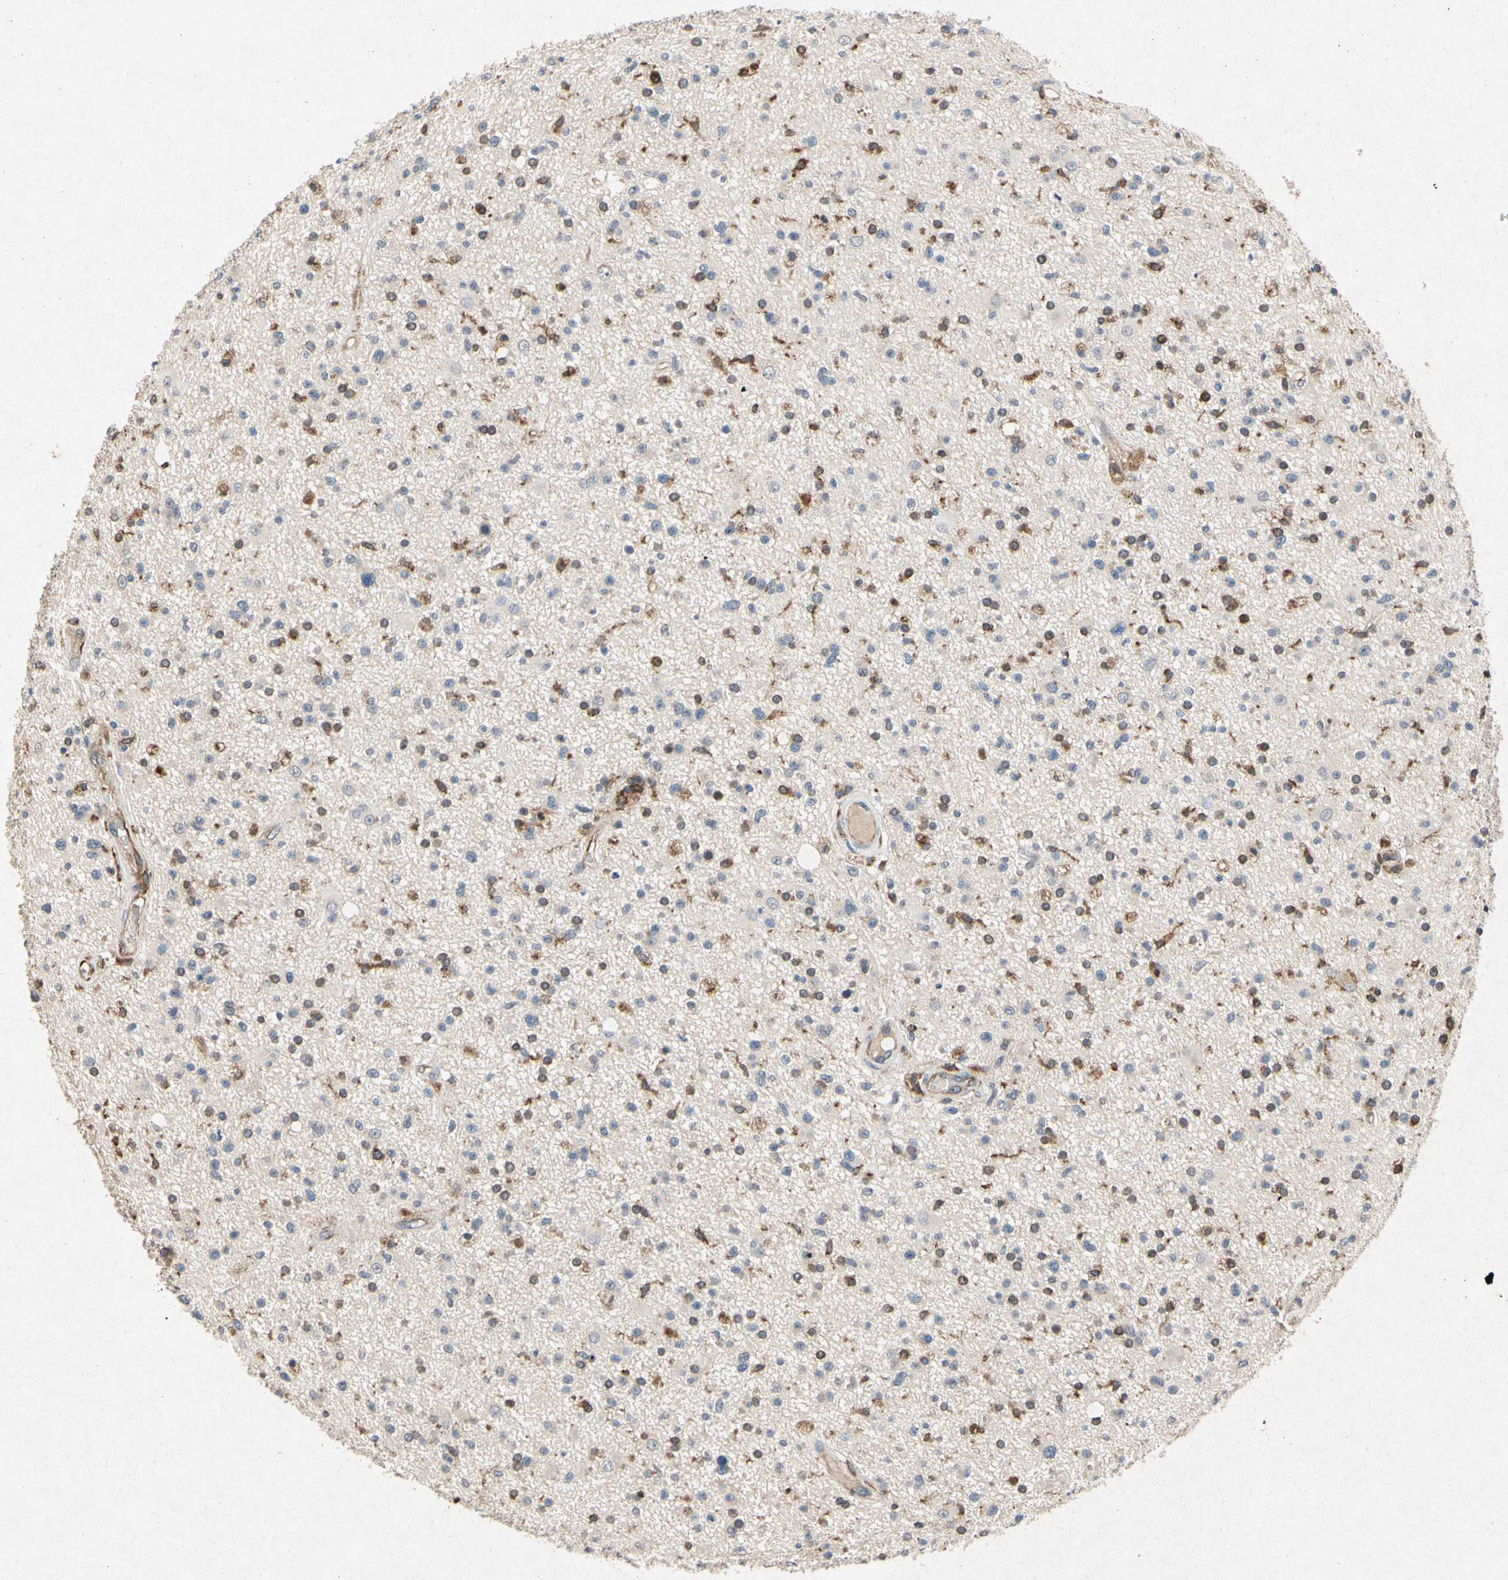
{"staining": {"intensity": "moderate", "quantity": "<25%", "location": "cytoplasmic/membranous"}, "tissue": "glioma", "cell_type": "Tumor cells", "image_type": "cancer", "snomed": [{"axis": "morphology", "description": "Glioma, malignant, High grade"}, {"axis": "topography", "description": "Brain"}], "caption": "This image demonstrates IHC staining of glioma, with low moderate cytoplasmic/membranous positivity in approximately <25% of tumor cells.", "gene": "RPS6KA1", "patient": {"sex": "male", "age": 33}}